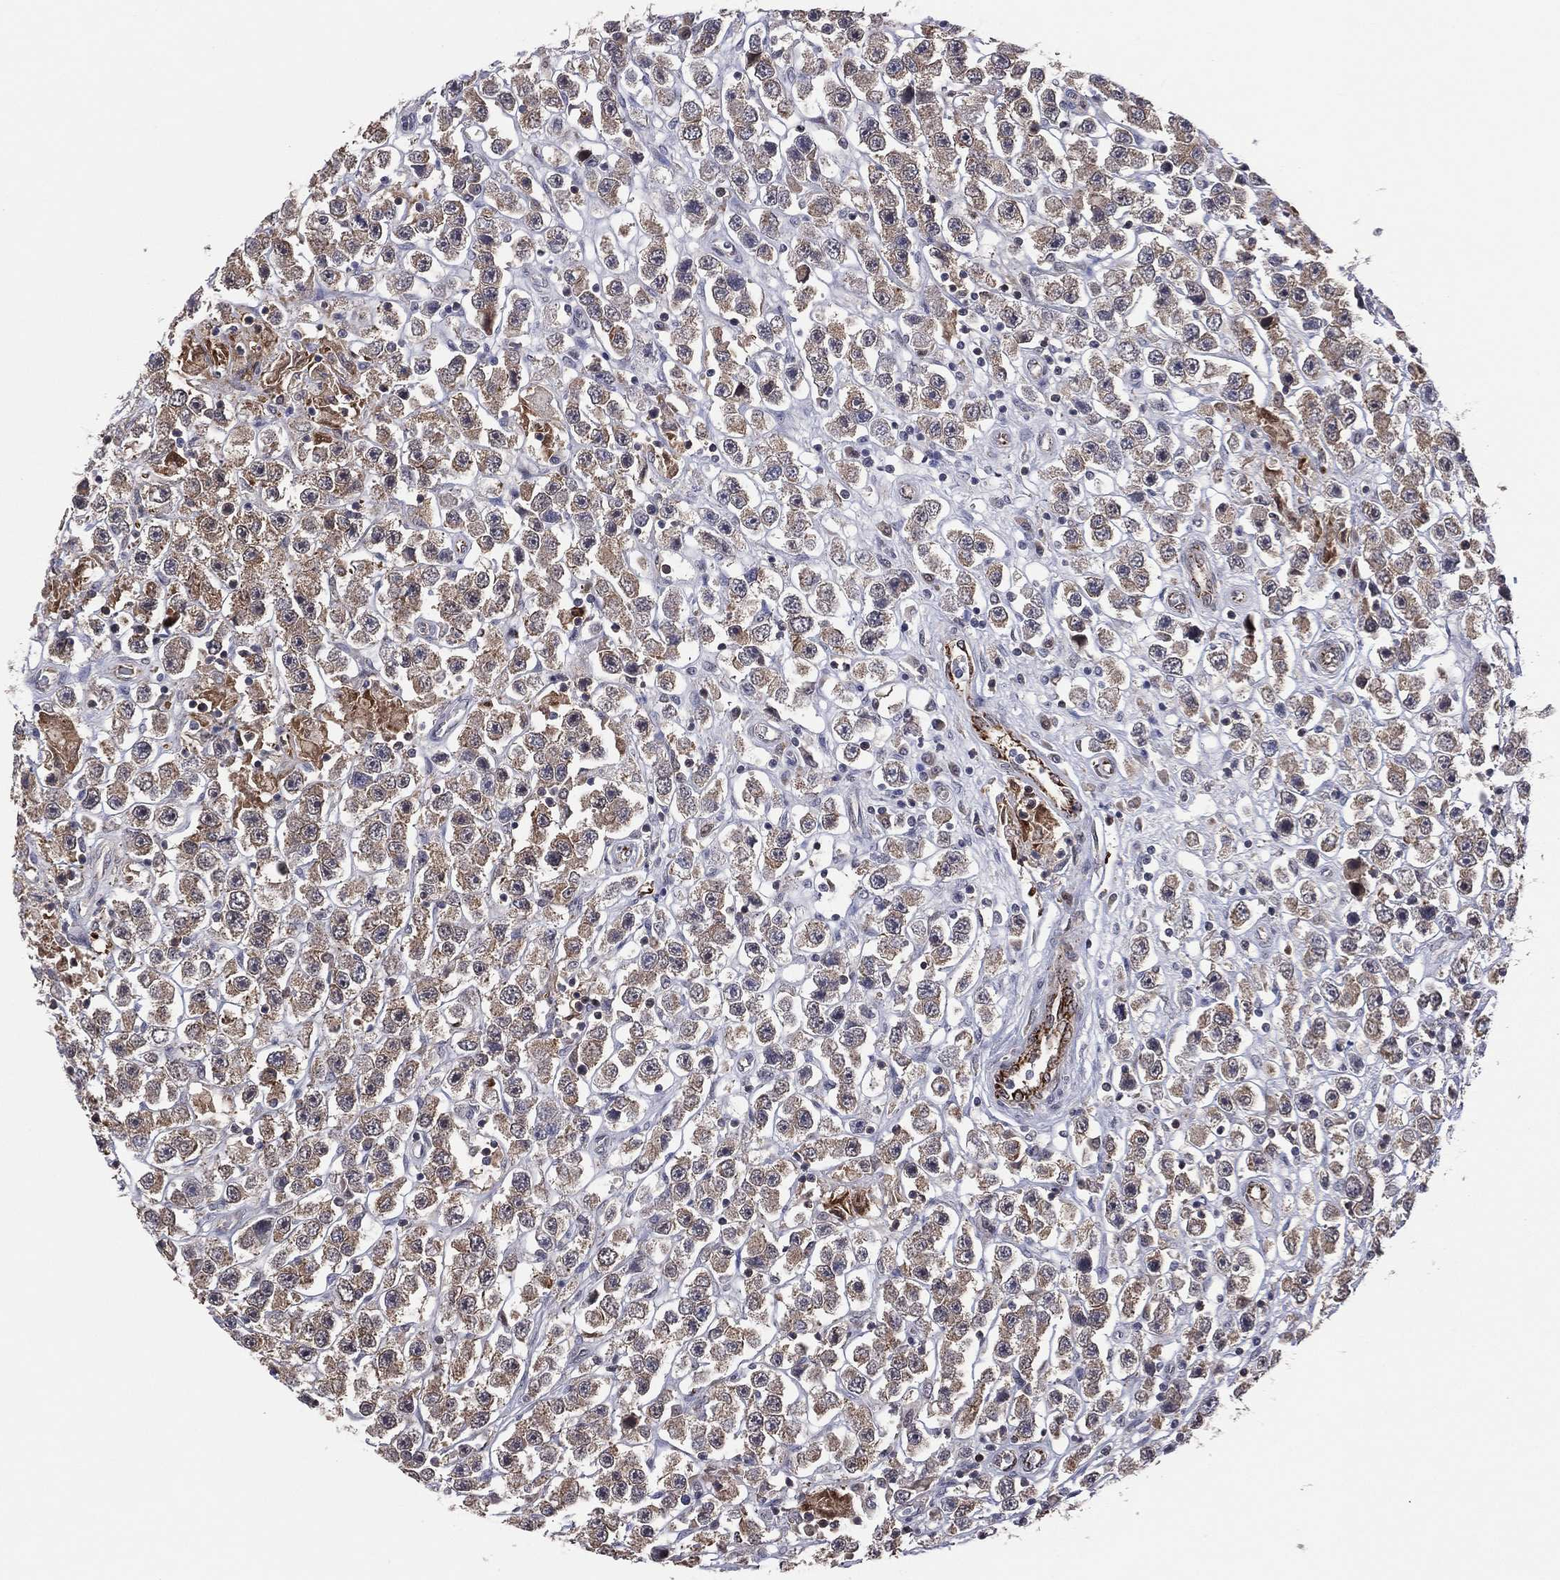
{"staining": {"intensity": "moderate", "quantity": "25%-75%", "location": "cytoplasmic/membranous"}, "tissue": "testis cancer", "cell_type": "Tumor cells", "image_type": "cancer", "snomed": [{"axis": "morphology", "description": "Seminoma, NOS"}, {"axis": "topography", "description": "Testis"}], "caption": "Testis cancer stained with IHC exhibits moderate cytoplasmic/membranous expression in approximately 25%-75% of tumor cells. (brown staining indicates protein expression, while blue staining denotes nuclei).", "gene": "SNCG", "patient": {"sex": "male", "age": 45}}